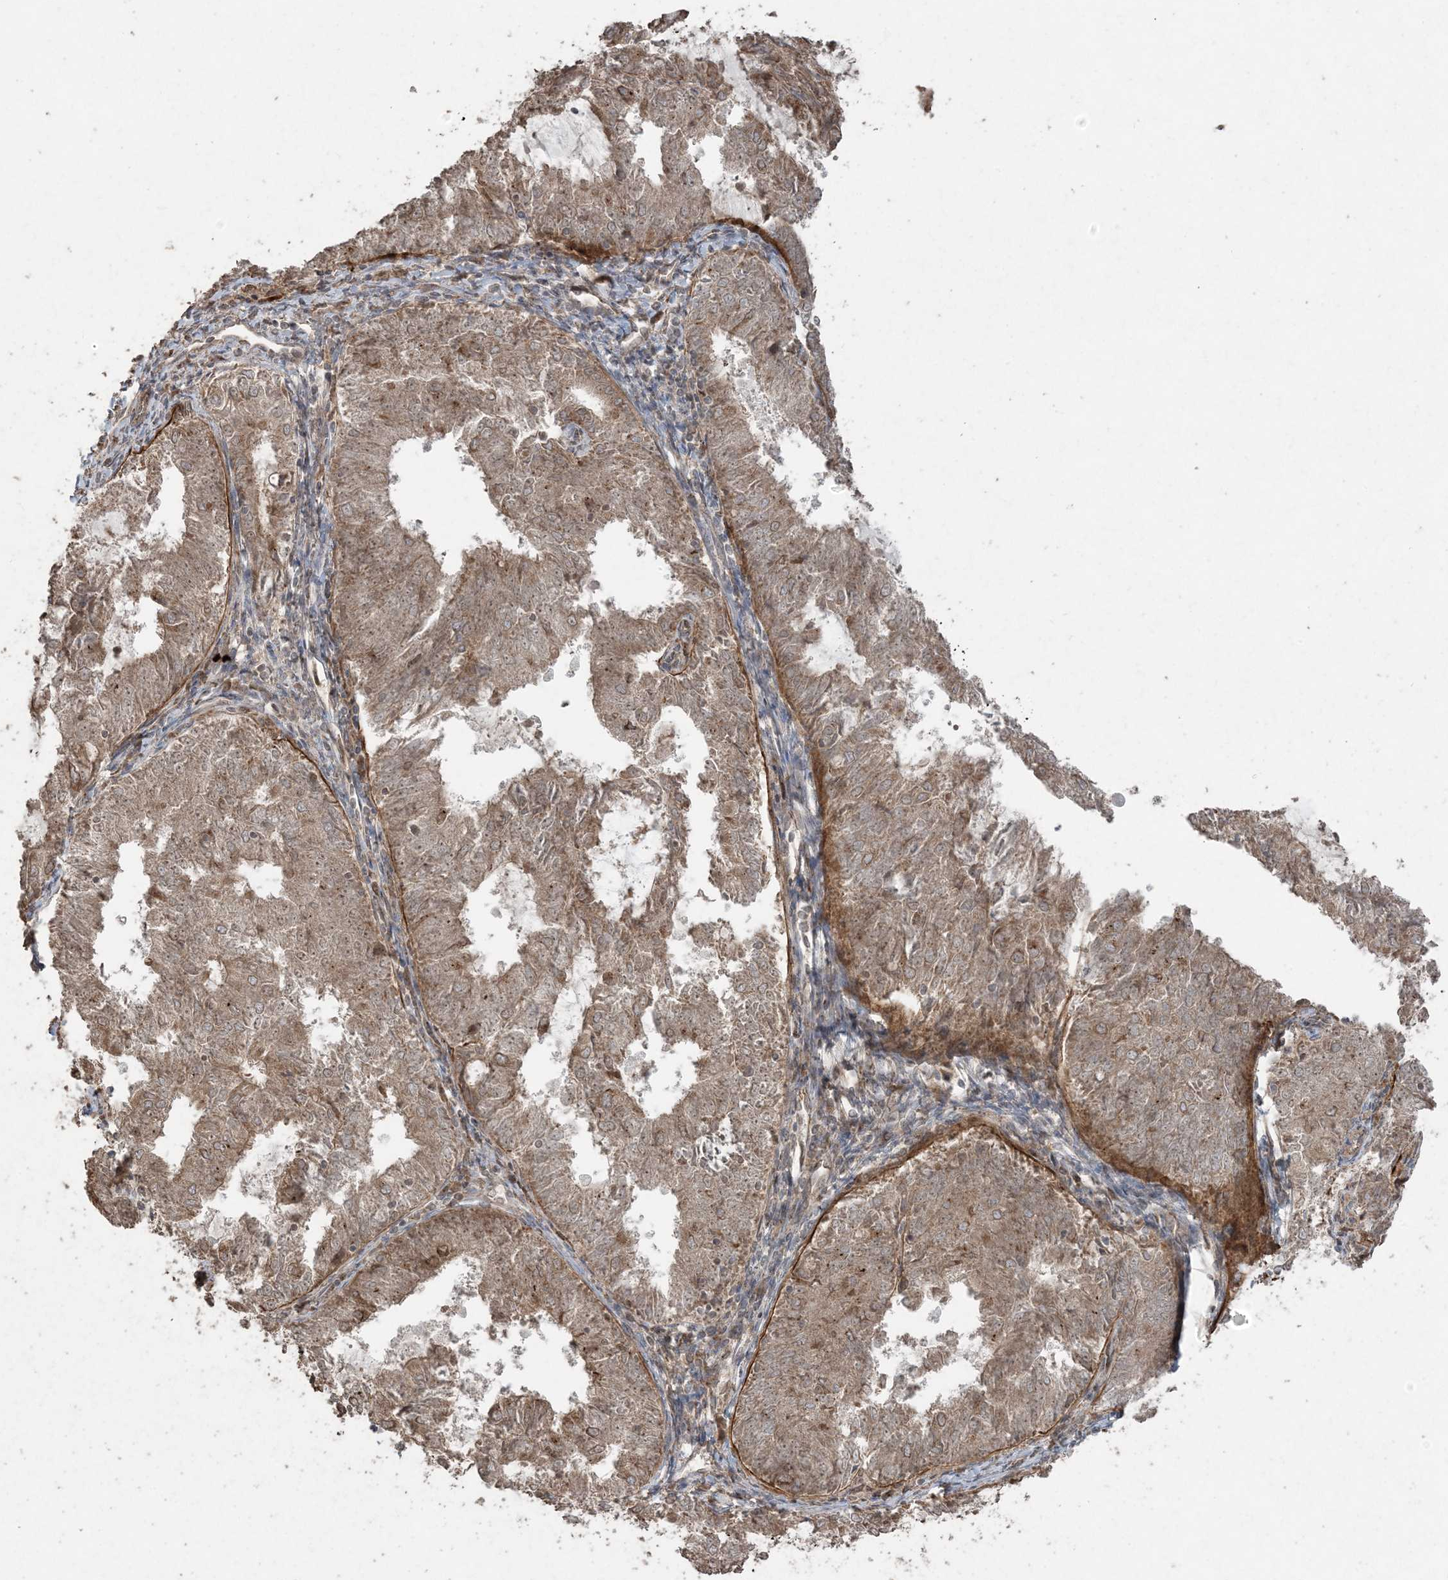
{"staining": {"intensity": "moderate", "quantity": ">75%", "location": "cytoplasmic/membranous"}, "tissue": "endometrial cancer", "cell_type": "Tumor cells", "image_type": "cancer", "snomed": [{"axis": "morphology", "description": "Adenocarcinoma, NOS"}, {"axis": "topography", "description": "Endometrium"}], "caption": "Endometrial adenocarcinoma stained with a protein marker reveals moderate staining in tumor cells.", "gene": "DDX19B", "patient": {"sex": "female", "age": 57}}